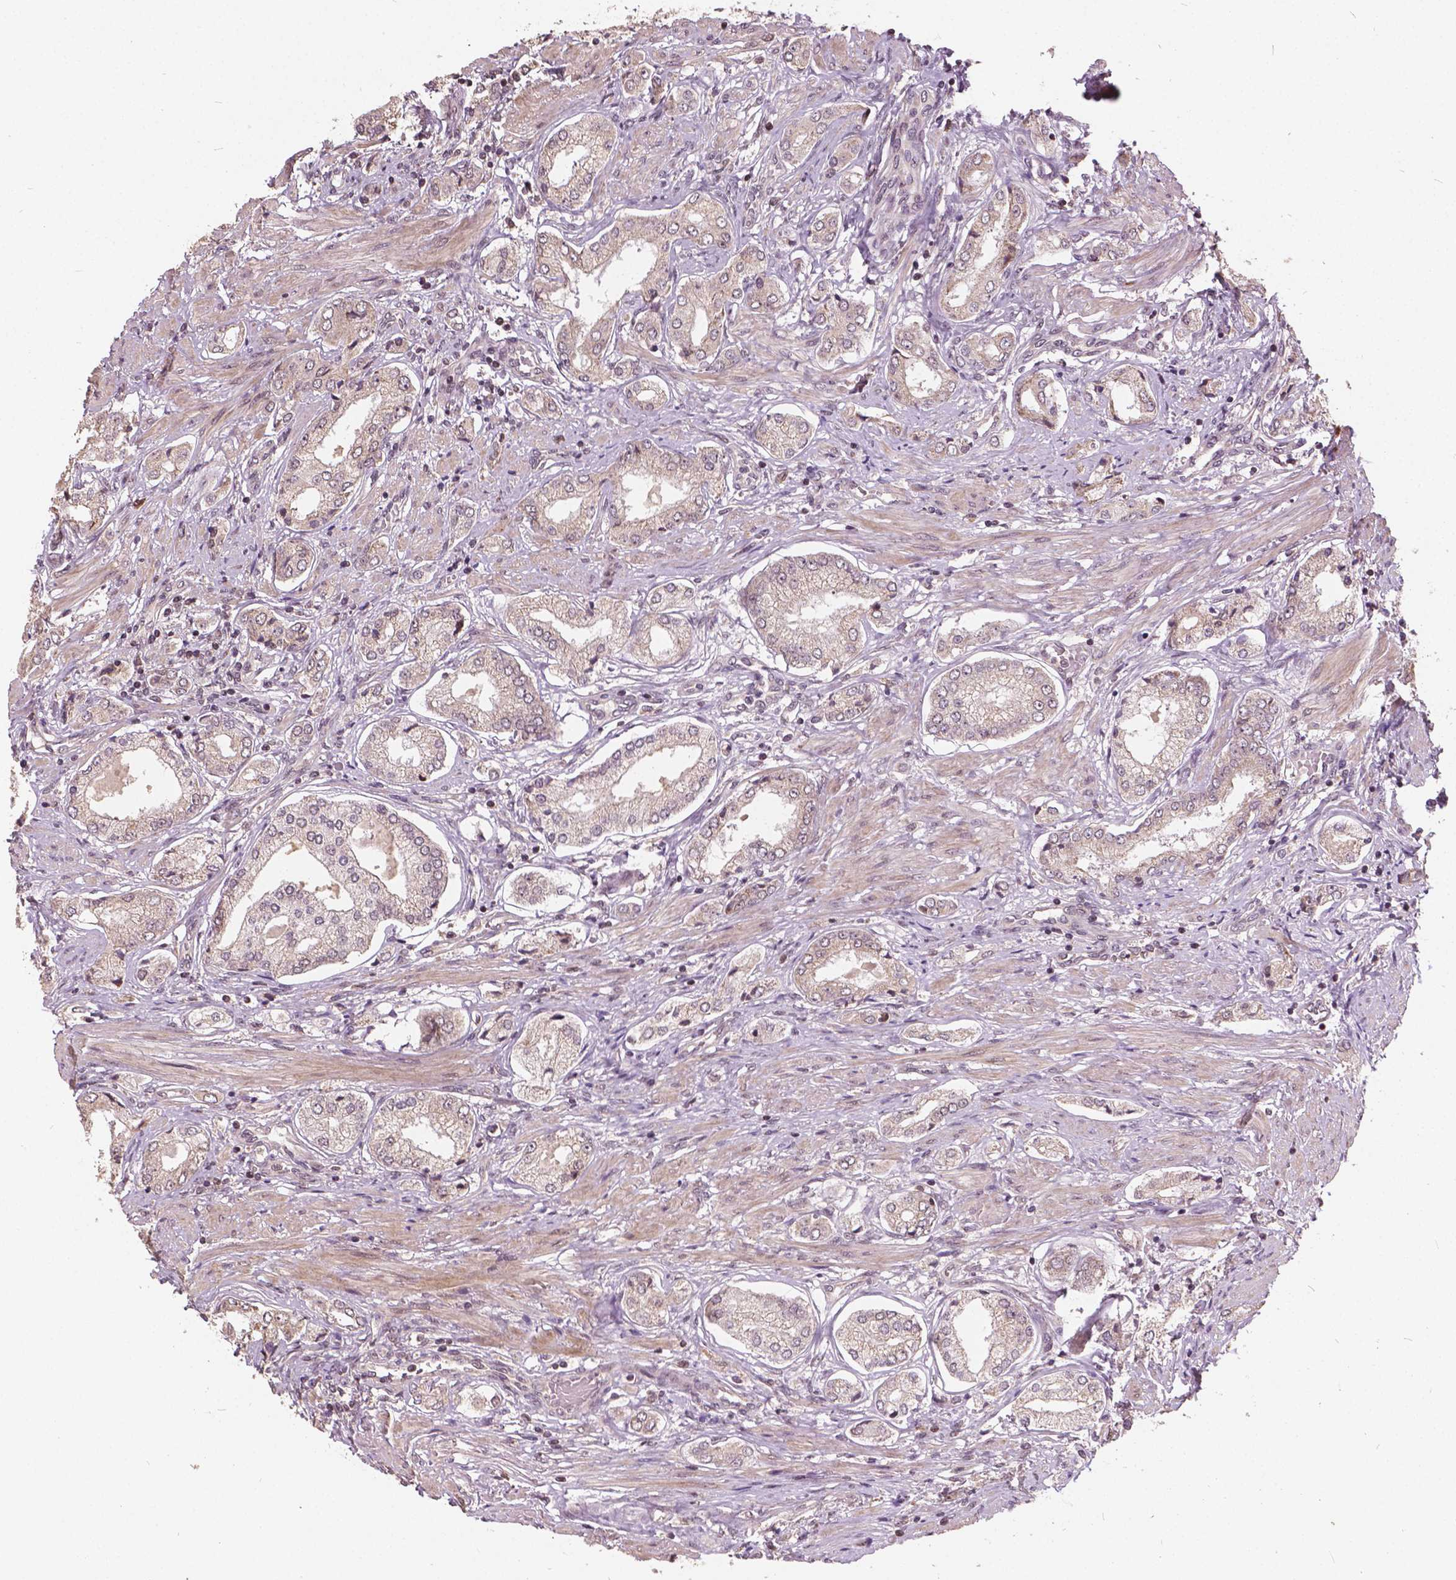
{"staining": {"intensity": "weak", "quantity": "25%-75%", "location": "cytoplasmic/membranous,nuclear"}, "tissue": "prostate cancer", "cell_type": "Tumor cells", "image_type": "cancer", "snomed": [{"axis": "morphology", "description": "Adenocarcinoma, NOS"}, {"axis": "topography", "description": "Prostate"}], "caption": "Protein analysis of adenocarcinoma (prostate) tissue shows weak cytoplasmic/membranous and nuclear expression in approximately 25%-75% of tumor cells.", "gene": "GPS2", "patient": {"sex": "male", "age": 63}}